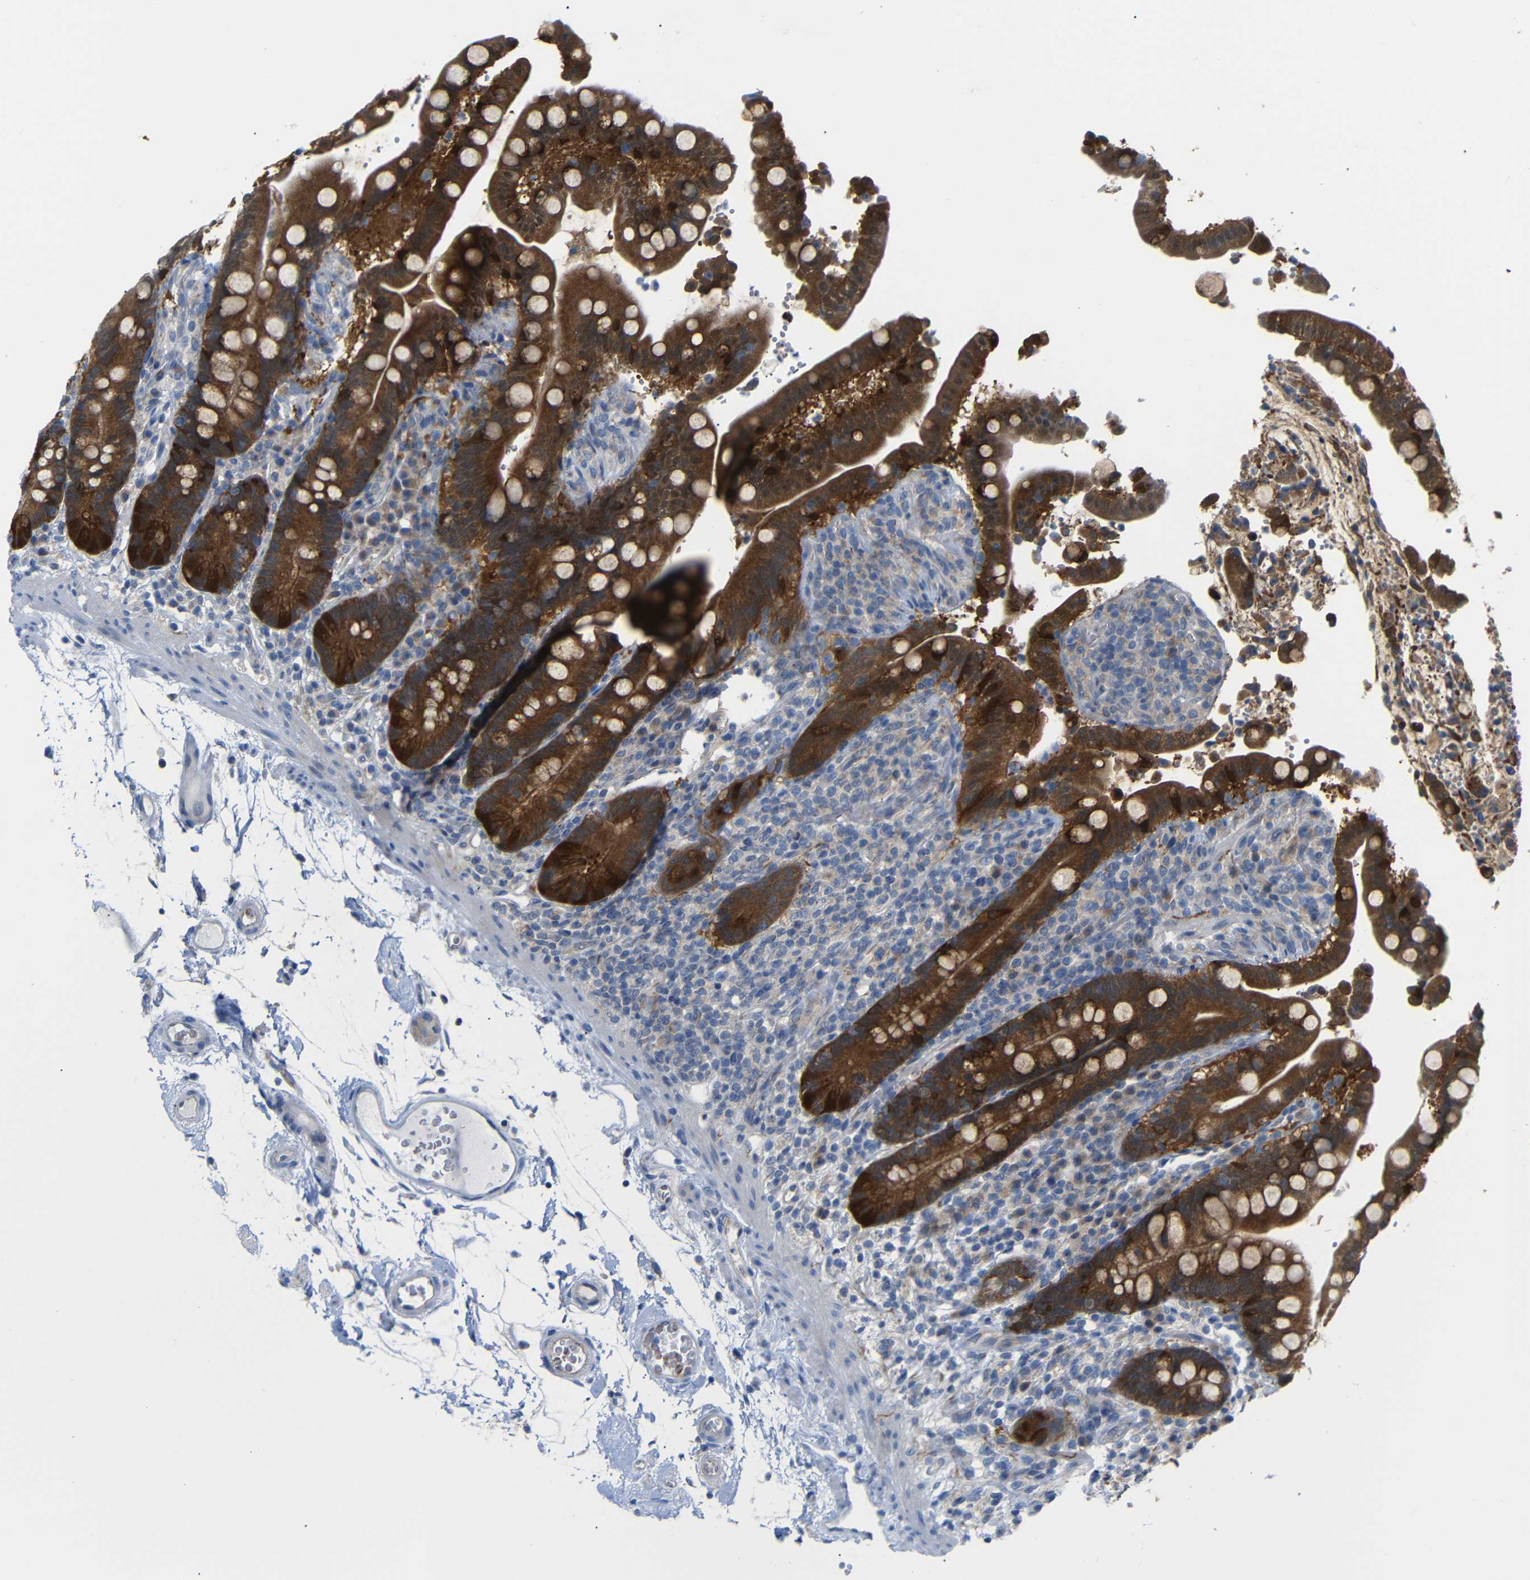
{"staining": {"intensity": "negative", "quantity": "none", "location": "none"}, "tissue": "colon", "cell_type": "Endothelial cells", "image_type": "normal", "snomed": [{"axis": "morphology", "description": "Normal tissue, NOS"}, {"axis": "topography", "description": "Colon"}], "caption": "DAB (3,3'-diaminobenzidine) immunohistochemical staining of normal human colon displays no significant positivity in endothelial cells.", "gene": "TBC1D32", "patient": {"sex": "male", "age": 73}}